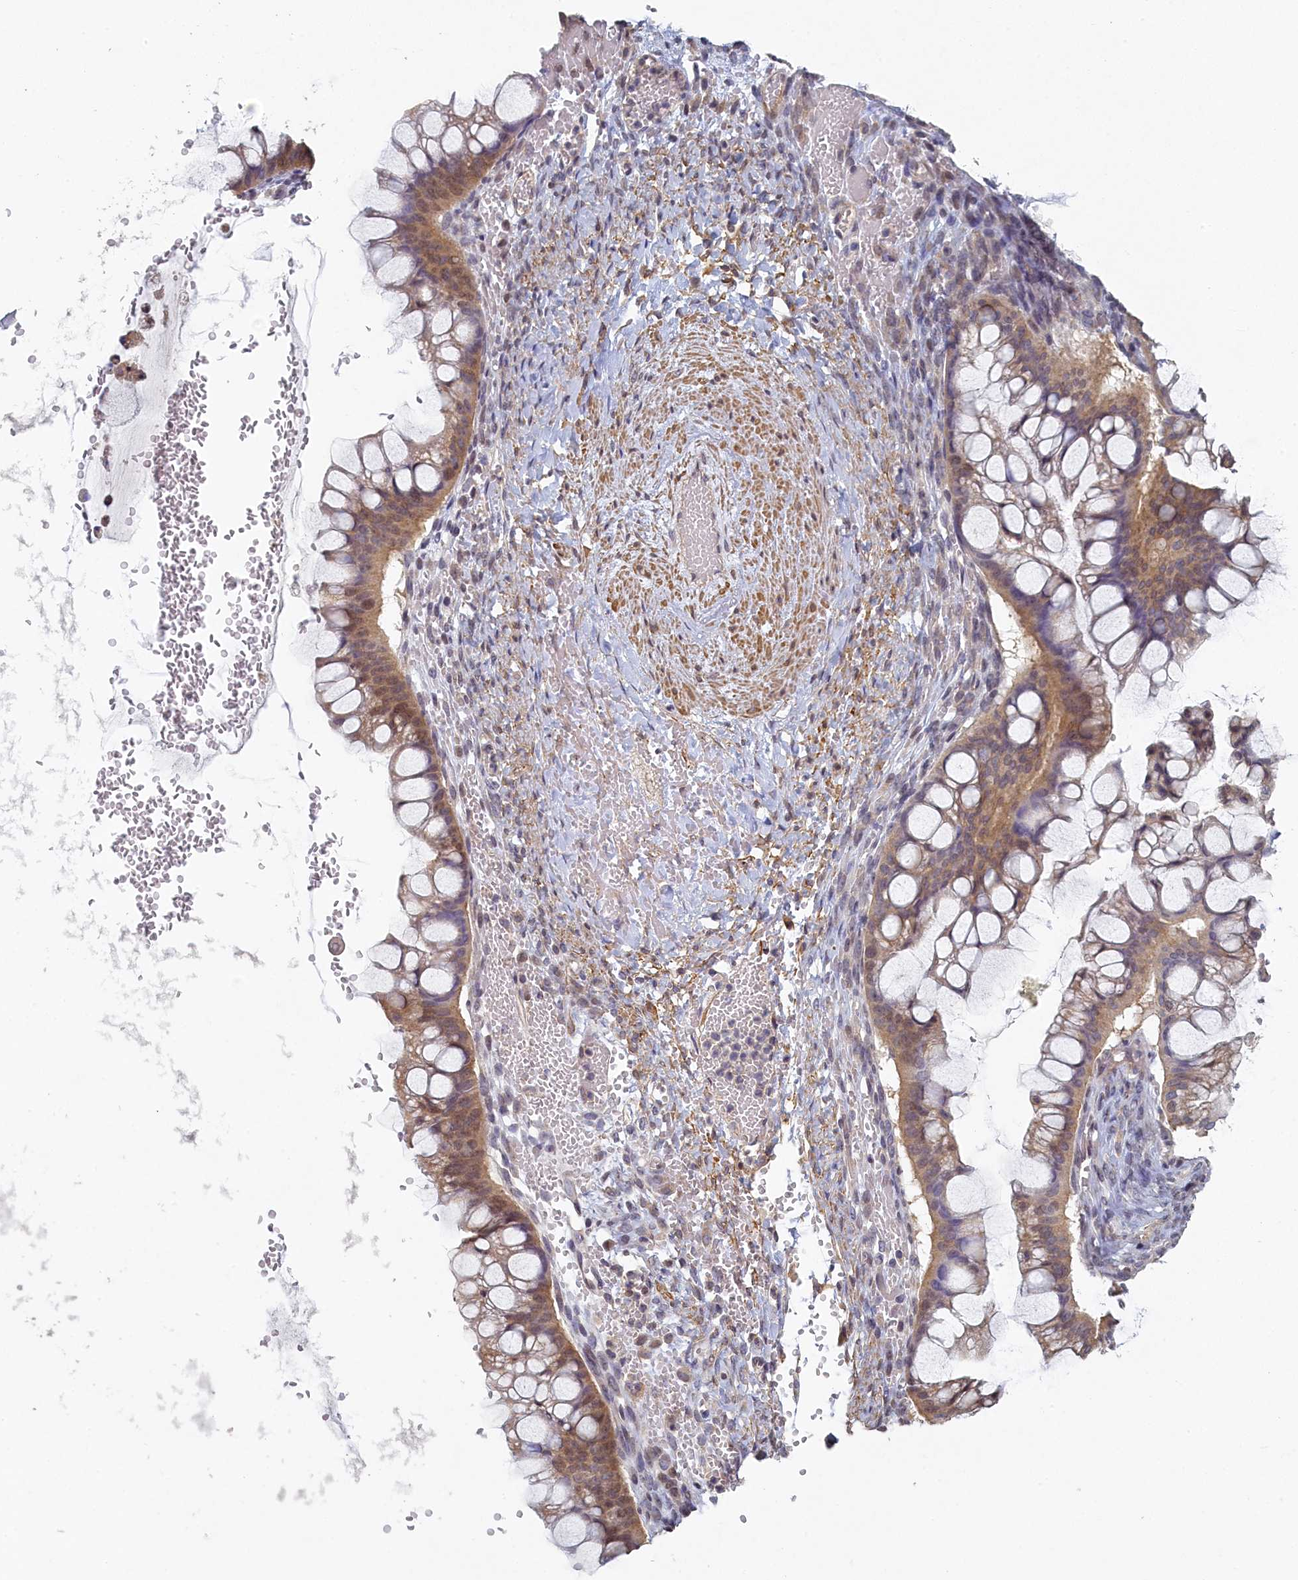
{"staining": {"intensity": "moderate", "quantity": ">75%", "location": "cytoplasmic/membranous"}, "tissue": "ovarian cancer", "cell_type": "Tumor cells", "image_type": "cancer", "snomed": [{"axis": "morphology", "description": "Cystadenocarcinoma, mucinous, NOS"}, {"axis": "topography", "description": "Ovary"}], "caption": "Ovarian cancer (mucinous cystadenocarcinoma) stained for a protein shows moderate cytoplasmic/membranous positivity in tumor cells.", "gene": "DIXDC1", "patient": {"sex": "female", "age": 73}}